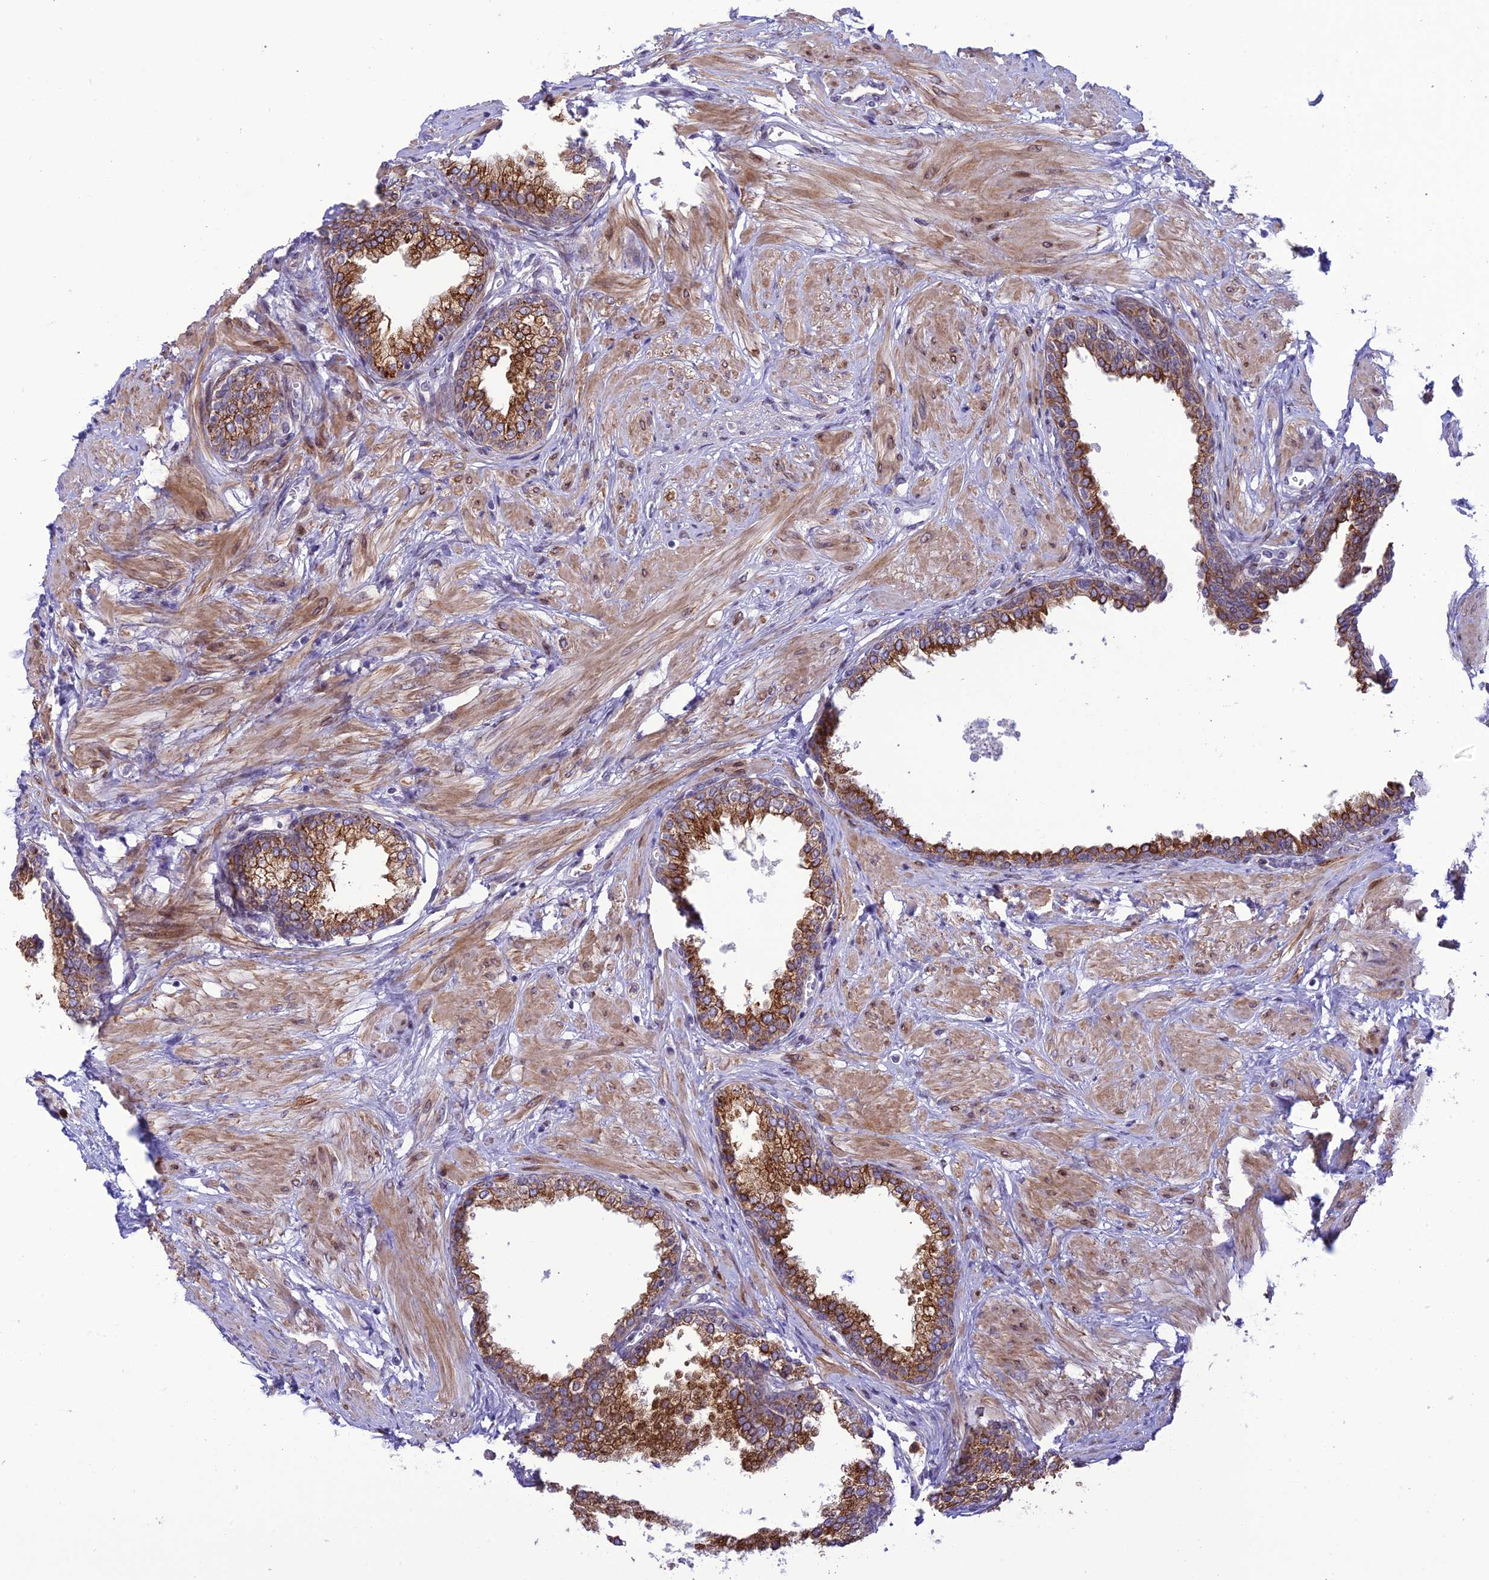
{"staining": {"intensity": "strong", "quantity": ">75%", "location": "cytoplasmic/membranous"}, "tissue": "prostate", "cell_type": "Glandular cells", "image_type": "normal", "snomed": [{"axis": "morphology", "description": "Normal tissue, NOS"}, {"axis": "morphology", "description": "Urothelial carcinoma, Low grade"}, {"axis": "topography", "description": "Urinary bladder"}, {"axis": "topography", "description": "Prostate"}], "caption": "Prostate stained with DAB immunohistochemistry (IHC) demonstrates high levels of strong cytoplasmic/membranous expression in approximately >75% of glandular cells.", "gene": "JMY", "patient": {"sex": "male", "age": 60}}